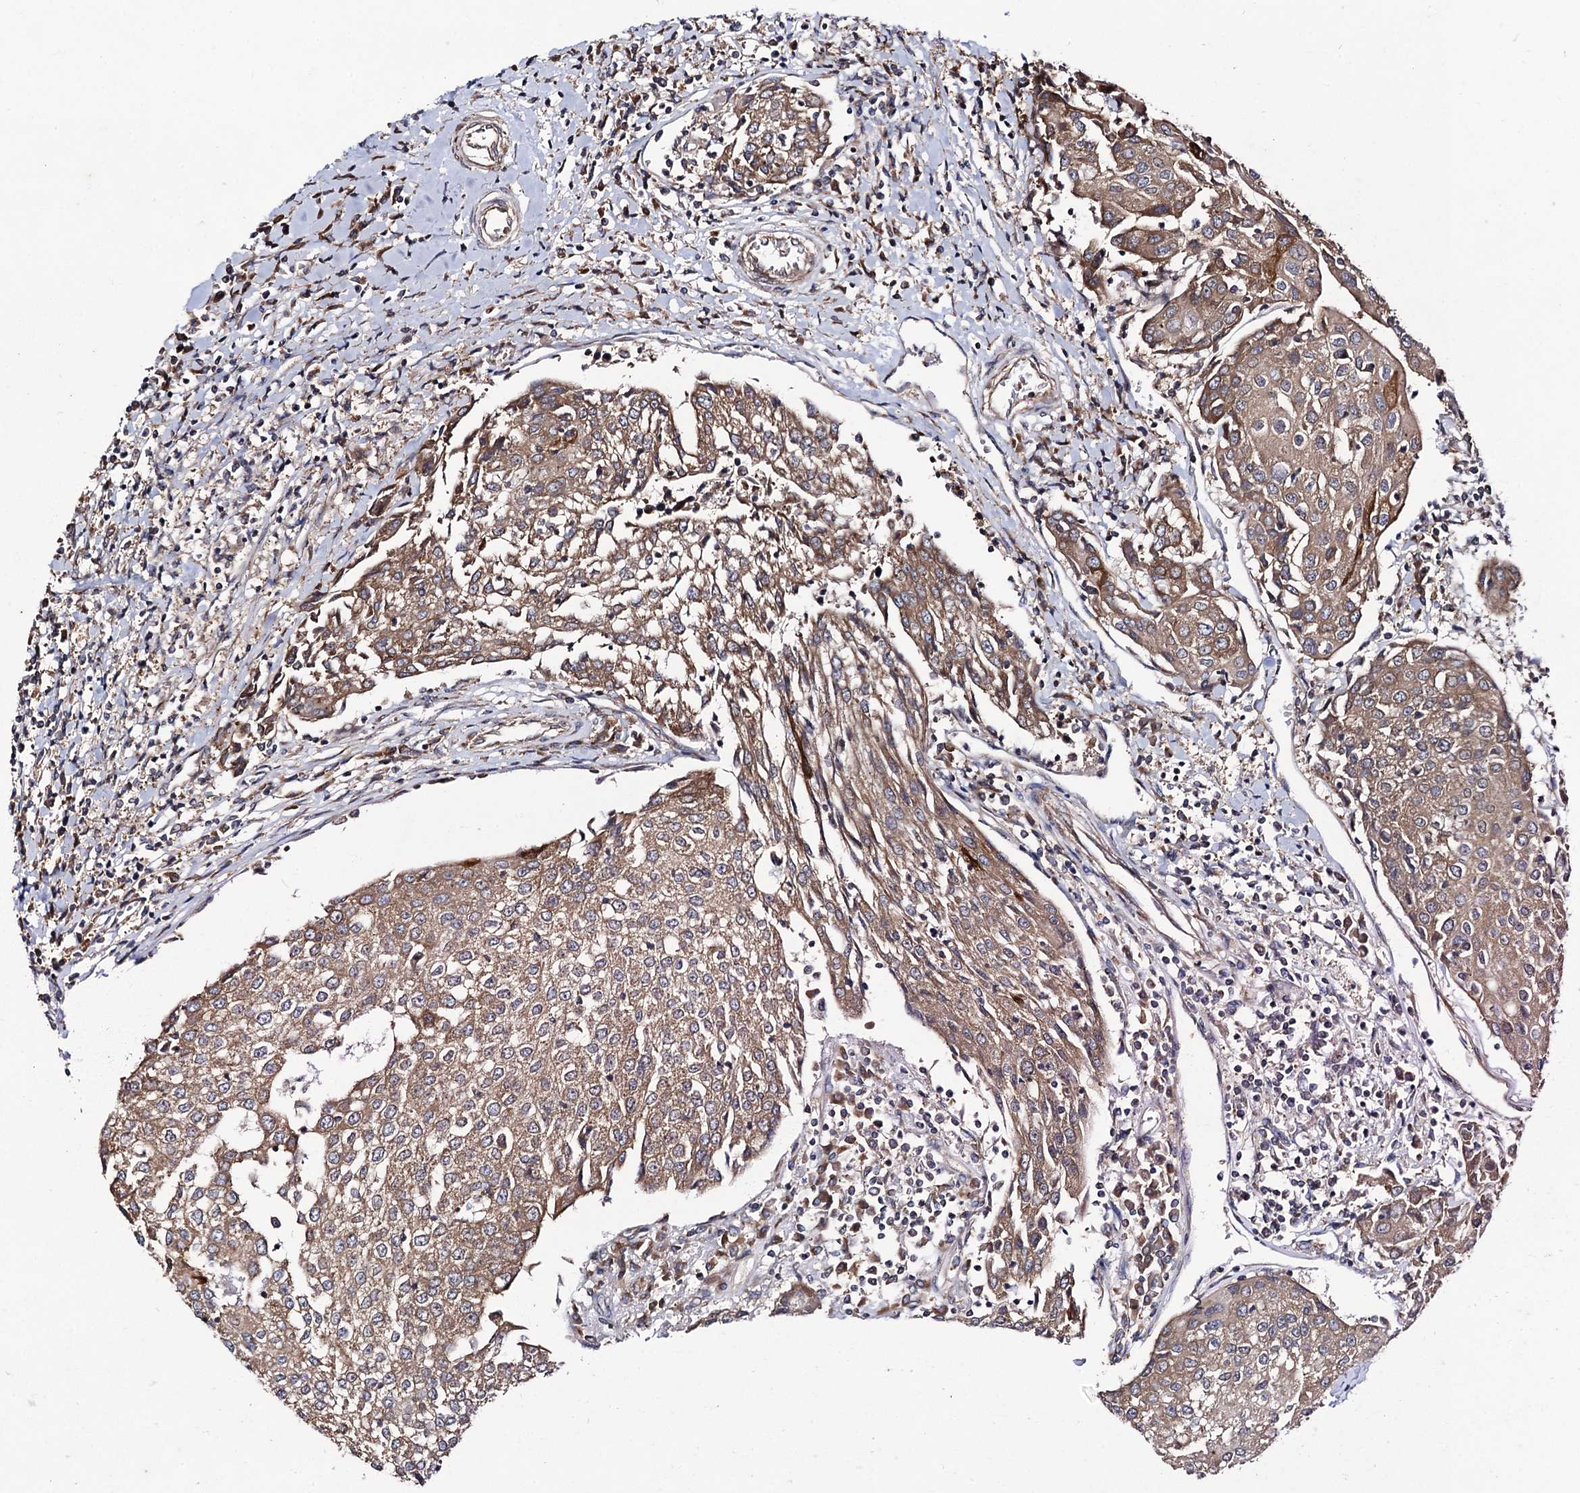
{"staining": {"intensity": "moderate", "quantity": ">75%", "location": "cytoplasmic/membranous"}, "tissue": "urothelial cancer", "cell_type": "Tumor cells", "image_type": "cancer", "snomed": [{"axis": "morphology", "description": "Urothelial carcinoma, High grade"}, {"axis": "topography", "description": "Urinary bladder"}], "caption": "A brown stain labels moderate cytoplasmic/membranous positivity of a protein in urothelial cancer tumor cells.", "gene": "DYDC1", "patient": {"sex": "female", "age": 85}}